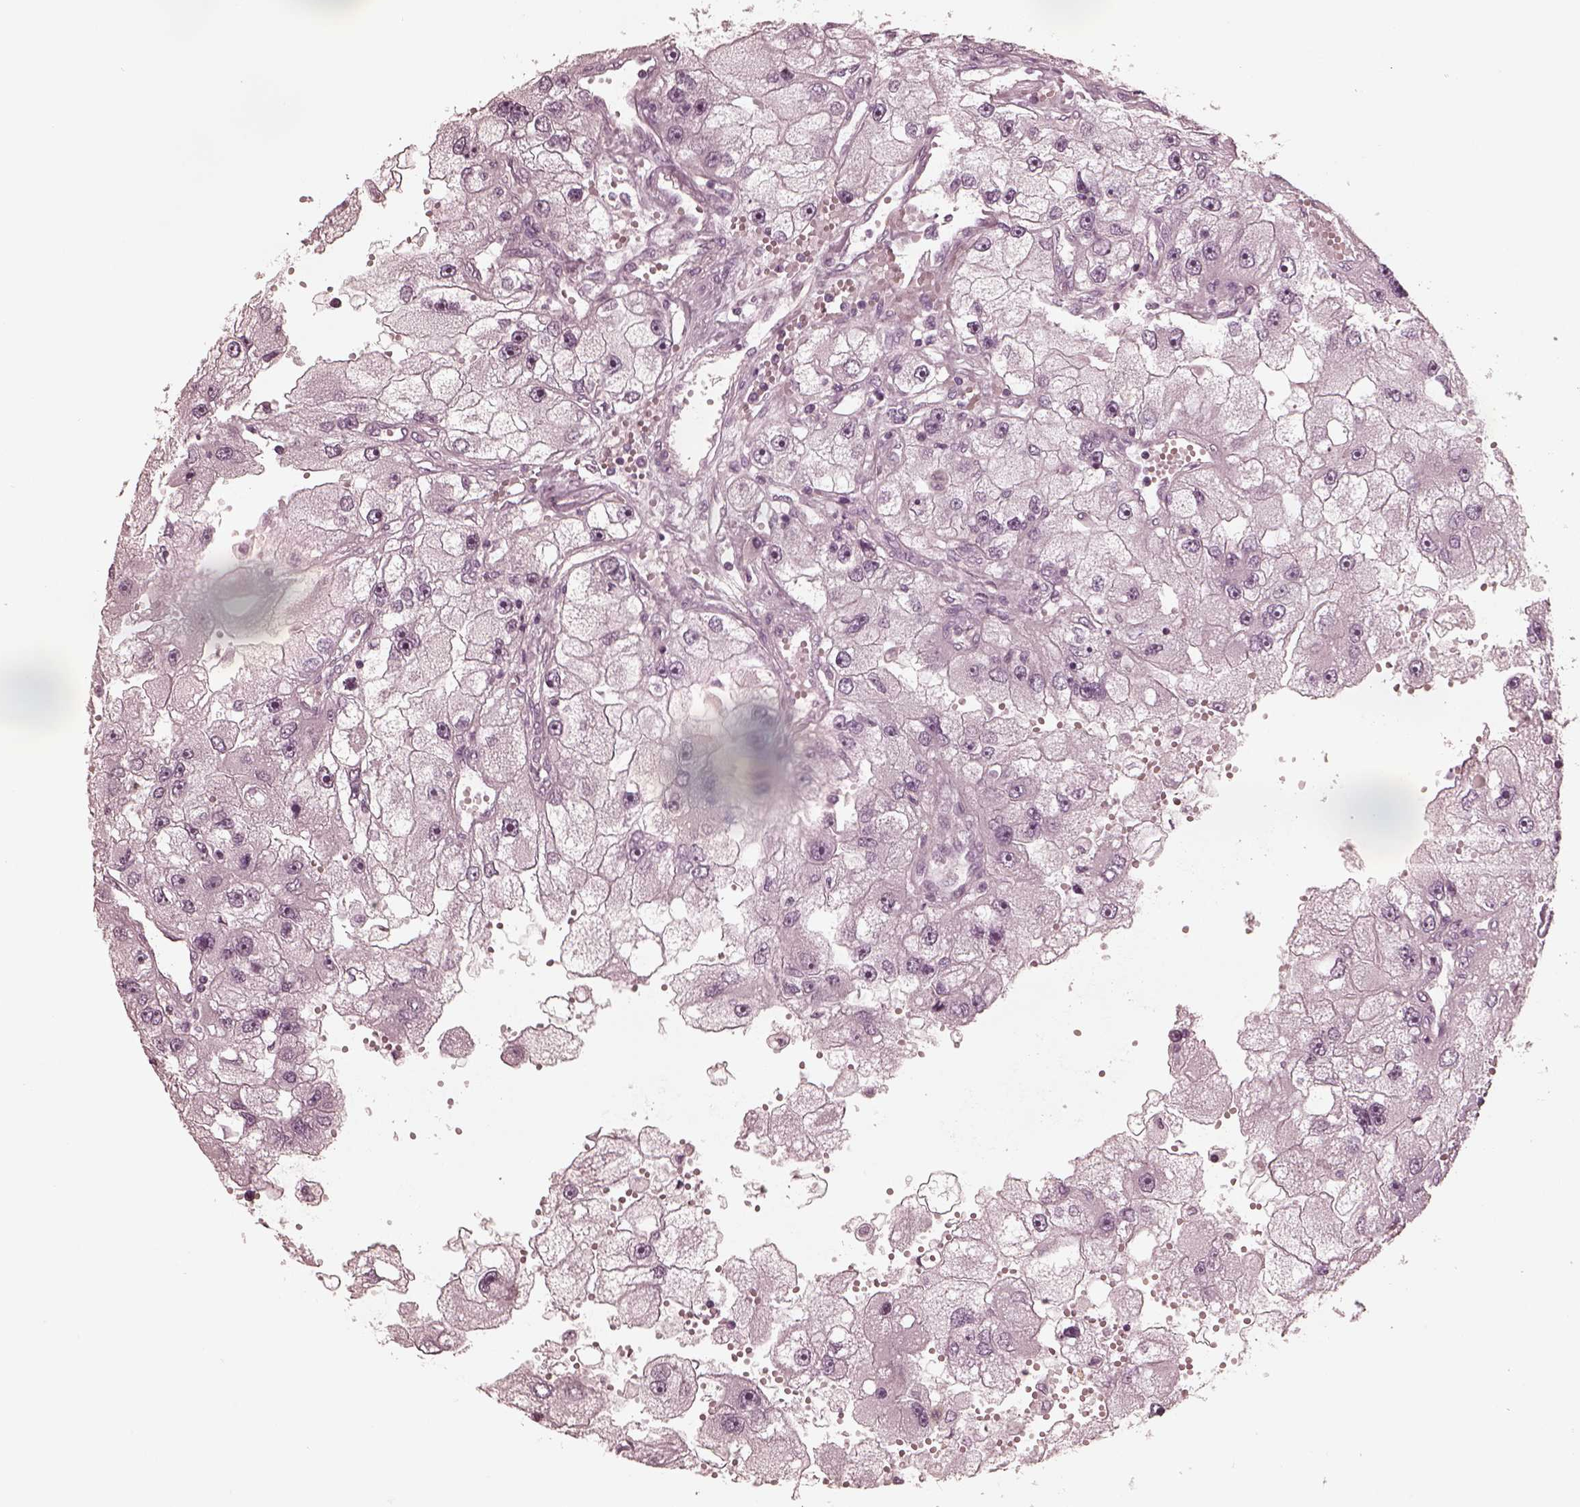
{"staining": {"intensity": "negative", "quantity": "none", "location": "none"}, "tissue": "renal cancer", "cell_type": "Tumor cells", "image_type": "cancer", "snomed": [{"axis": "morphology", "description": "Adenocarcinoma, NOS"}, {"axis": "topography", "description": "Kidney"}], "caption": "The image exhibits no significant staining in tumor cells of renal adenocarcinoma.", "gene": "KIF6", "patient": {"sex": "male", "age": 63}}